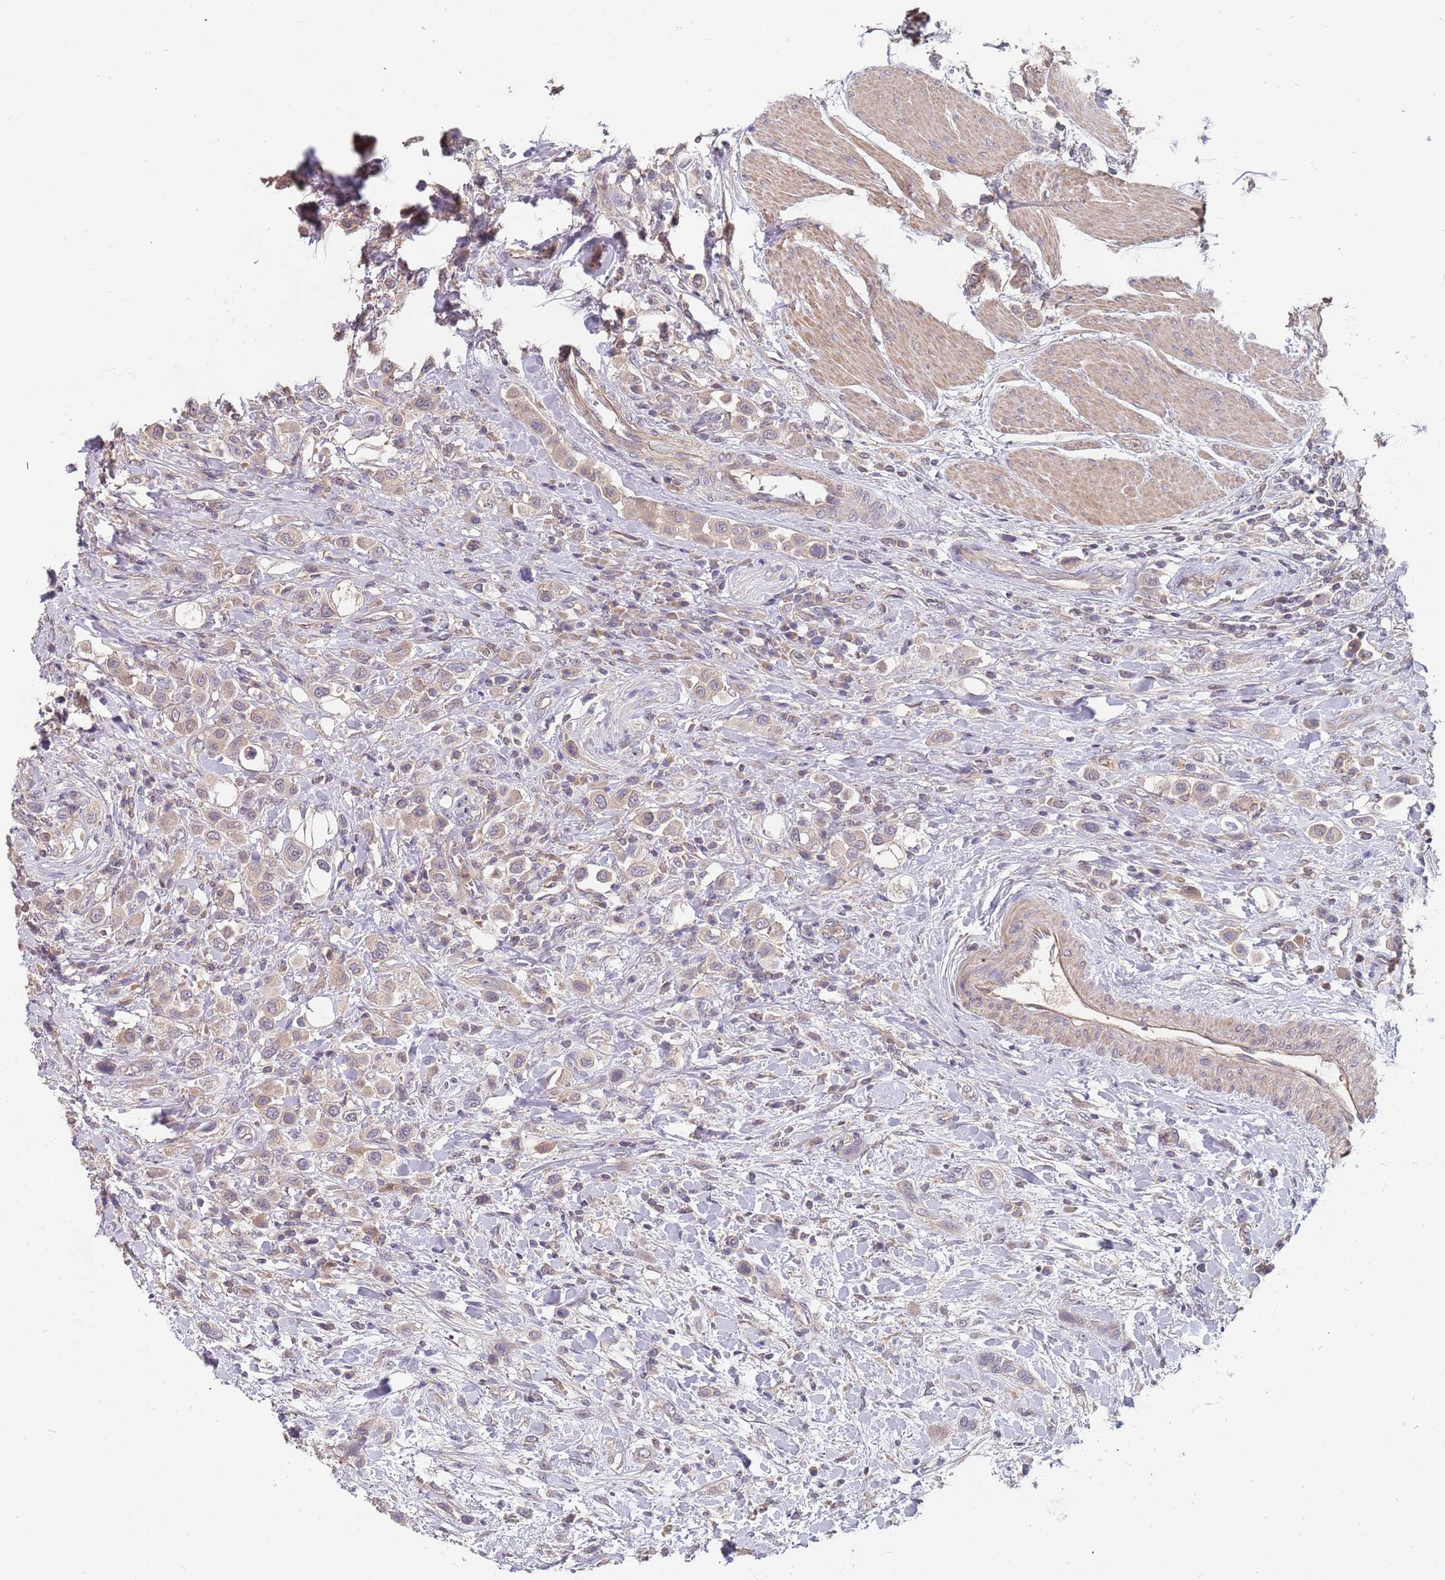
{"staining": {"intensity": "weak", "quantity": ">75%", "location": "nuclear"}, "tissue": "urothelial cancer", "cell_type": "Tumor cells", "image_type": "cancer", "snomed": [{"axis": "morphology", "description": "Urothelial carcinoma, High grade"}, {"axis": "topography", "description": "Urinary bladder"}], "caption": "Approximately >75% of tumor cells in human urothelial cancer reveal weak nuclear protein expression as visualized by brown immunohistochemical staining.", "gene": "TCEANC2", "patient": {"sex": "male", "age": 50}}